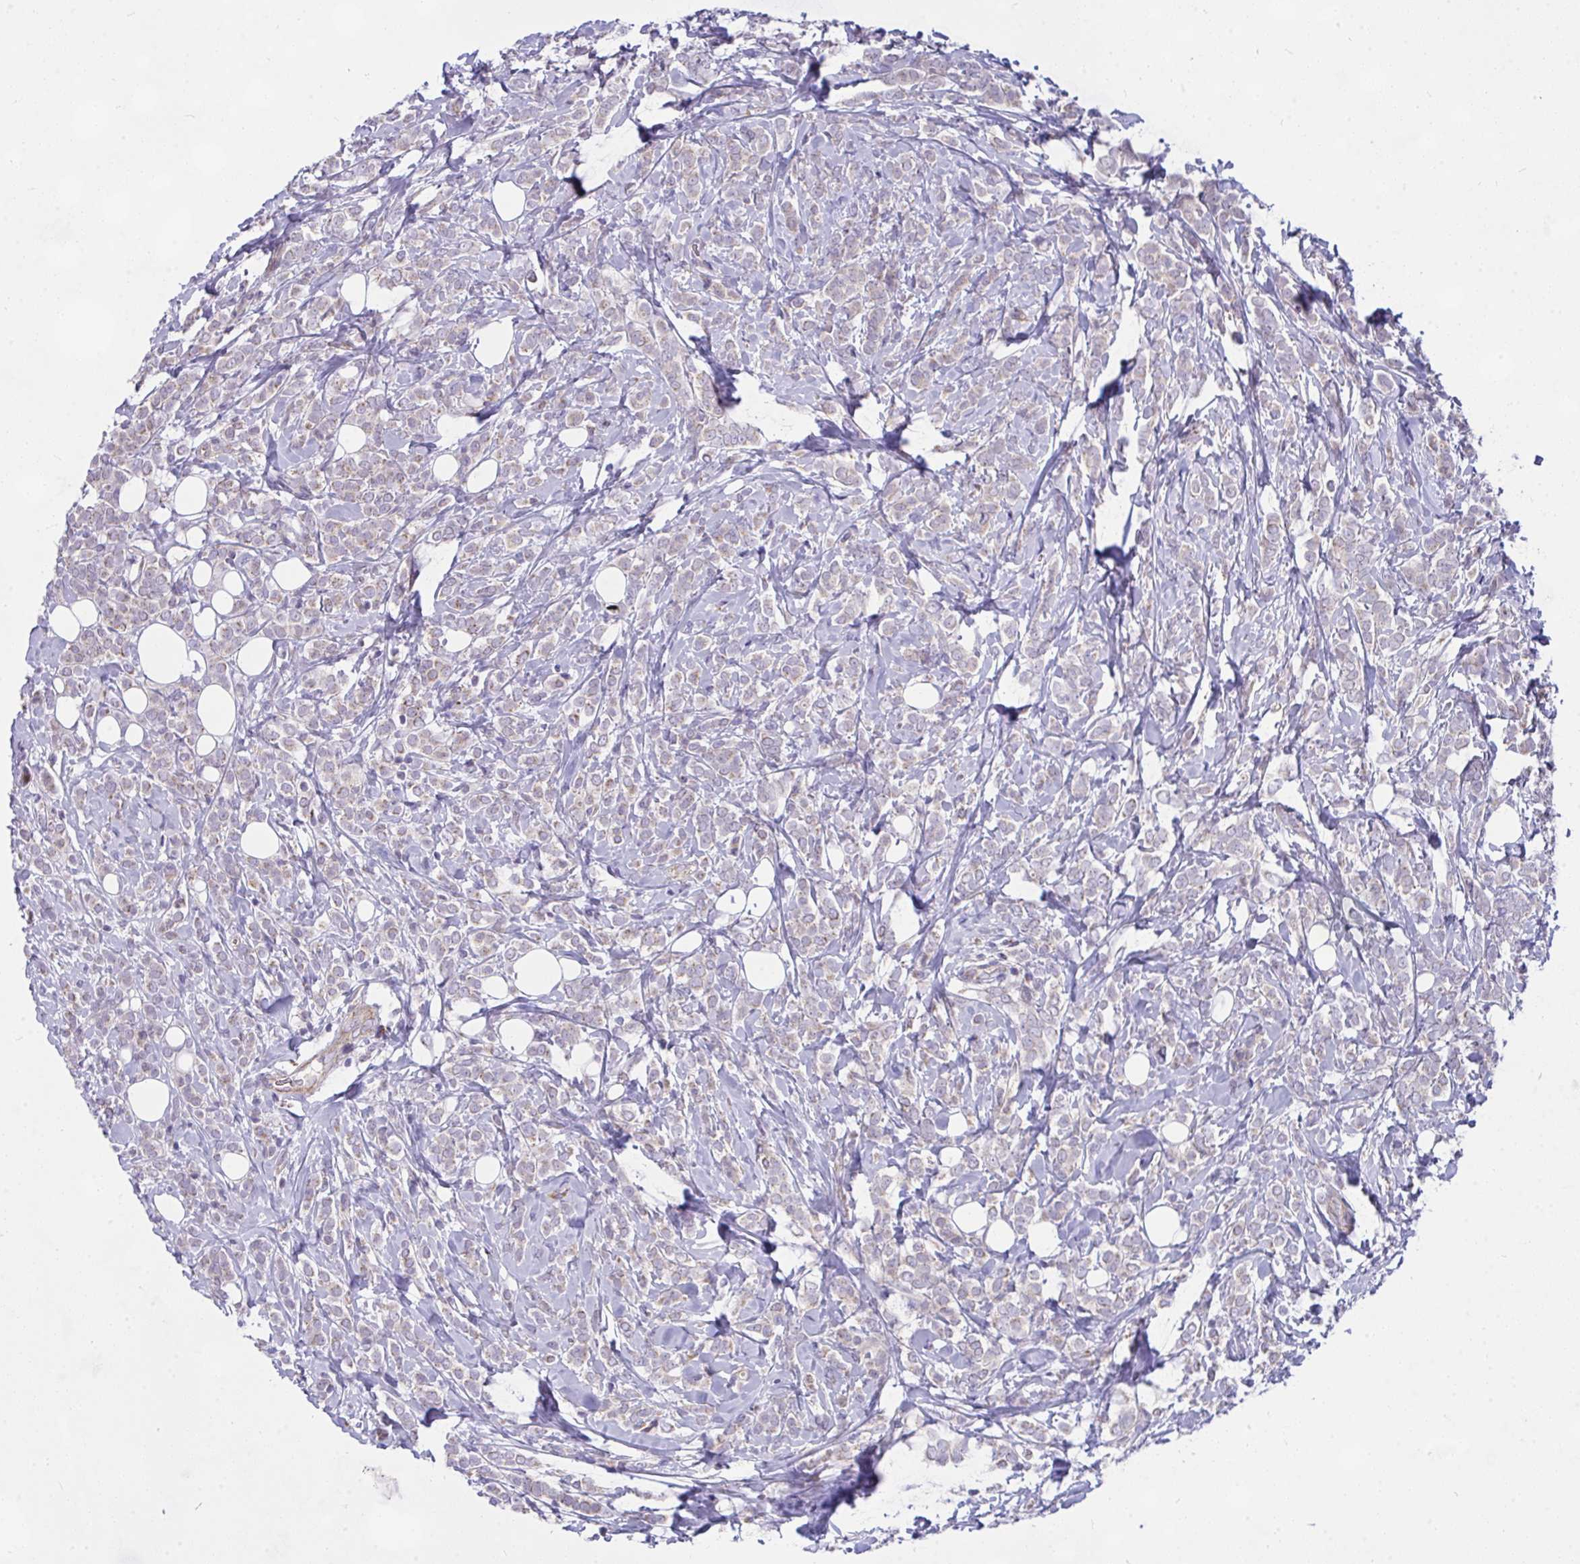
{"staining": {"intensity": "negative", "quantity": "none", "location": "none"}, "tissue": "breast cancer", "cell_type": "Tumor cells", "image_type": "cancer", "snomed": [{"axis": "morphology", "description": "Lobular carcinoma"}, {"axis": "topography", "description": "Breast"}], "caption": "DAB immunohistochemical staining of human breast cancer (lobular carcinoma) reveals no significant positivity in tumor cells.", "gene": "CEP63", "patient": {"sex": "female", "age": 49}}